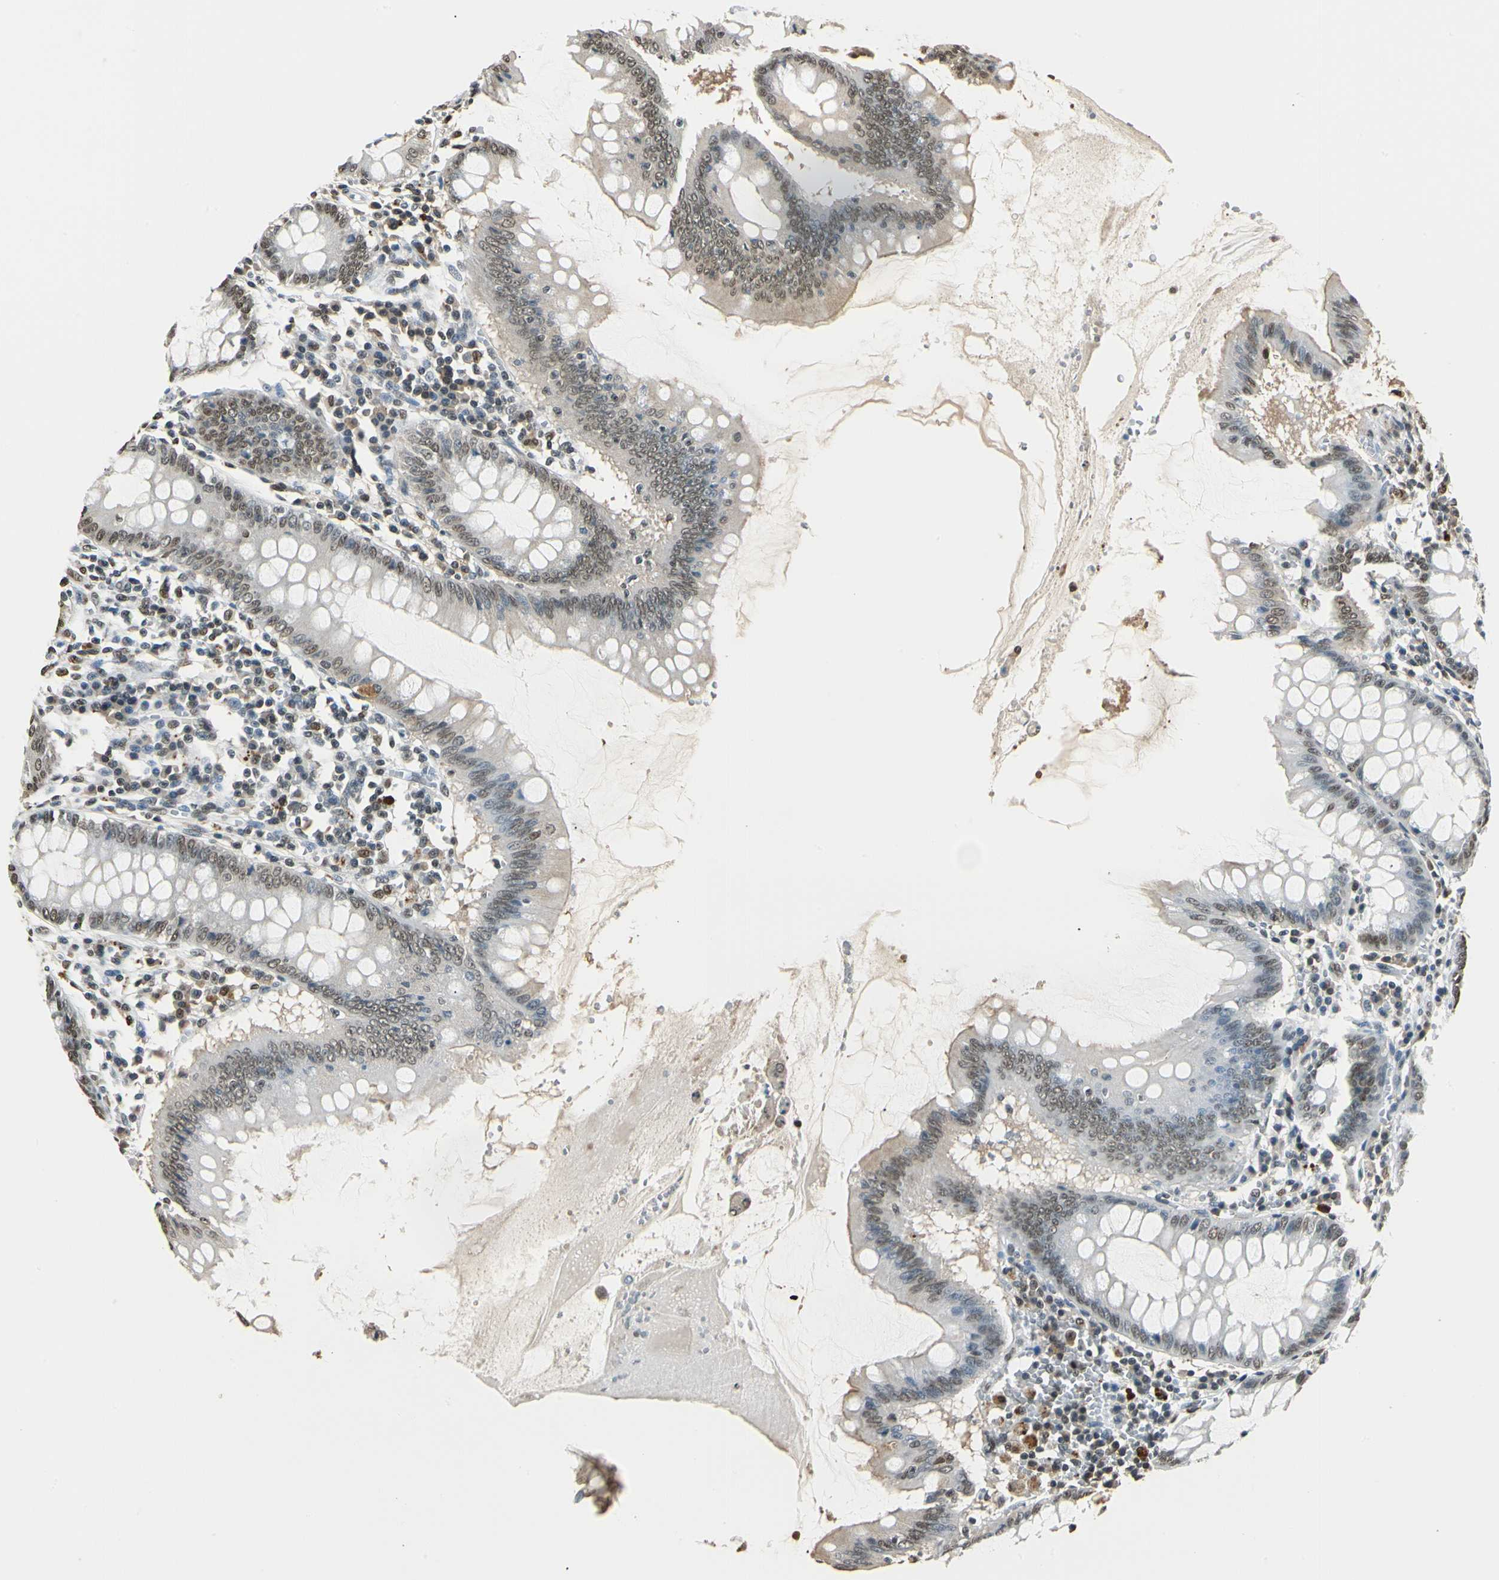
{"staining": {"intensity": "moderate", "quantity": "25%-75%", "location": "nuclear"}, "tissue": "colon", "cell_type": "Endothelial cells", "image_type": "normal", "snomed": [{"axis": "morphology", "description": "Normal tissue, NOS"}, {"axis": "topography", "description": "Colon"}], "caption": "Protein analysis of normal colon displays moderate nuclear expression in approximately 25%-75% of endothelial cells.", "gene": "FANCG", "patient": {"sex": "male", "age": 62}}